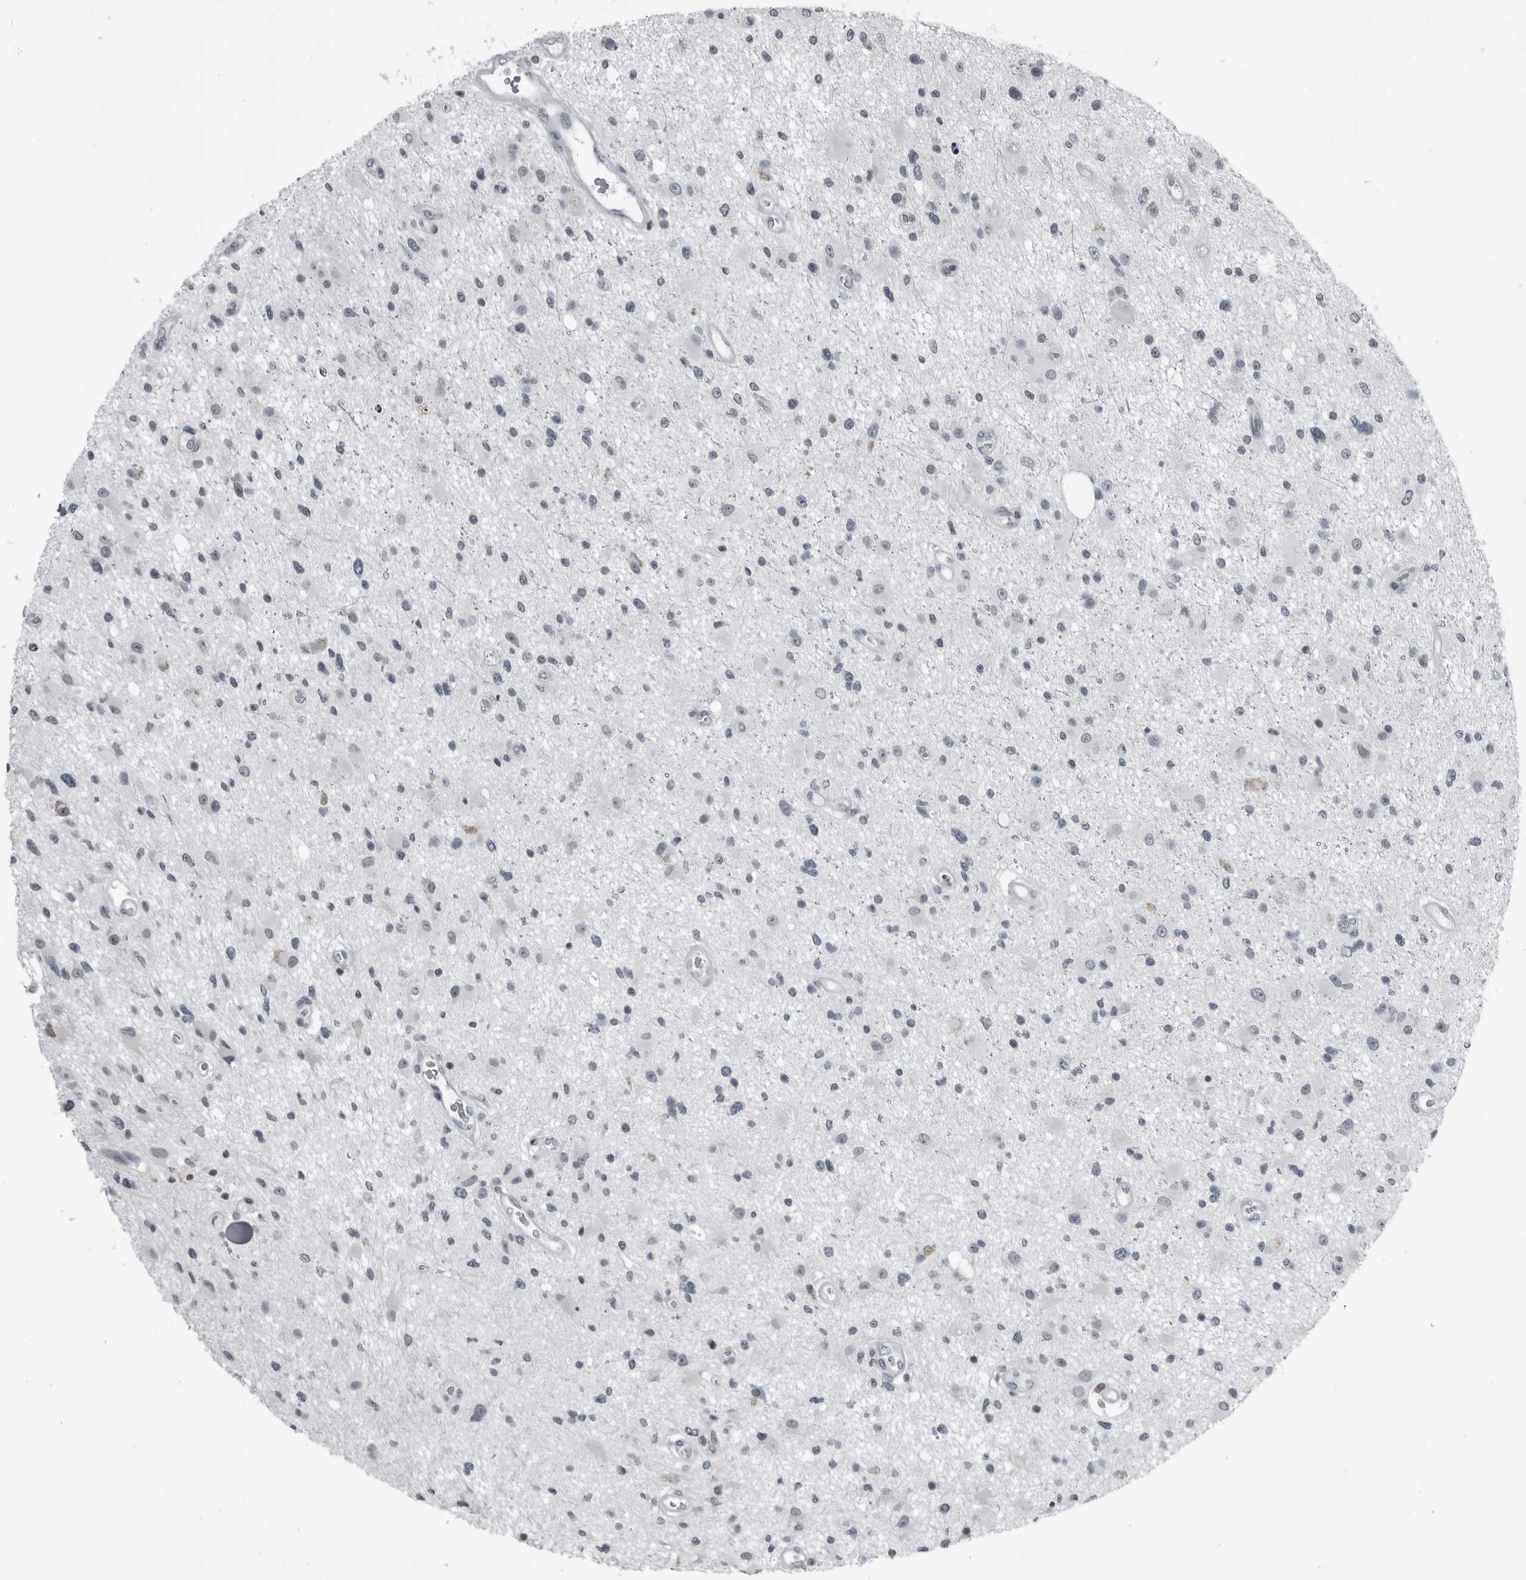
{"staining": {"intensity": "negative", "quantity": "none", "location": "none"}, "tissue": "glioma", "cell_type": "Tumor cells", "image_type": "cancer", "snomed": [{"axis": "morphology", "description": "Glioma, malignant, High grade"}, {"axis": "topography", "description": "Brain"}], "caption": "Malignant high-grade glioma stained for a protein using immunohistochemistry (IHC) demonstrates no staining tumor cells.", "gene": "RTCA", "patient": {"sex": "male", "age": 33}}